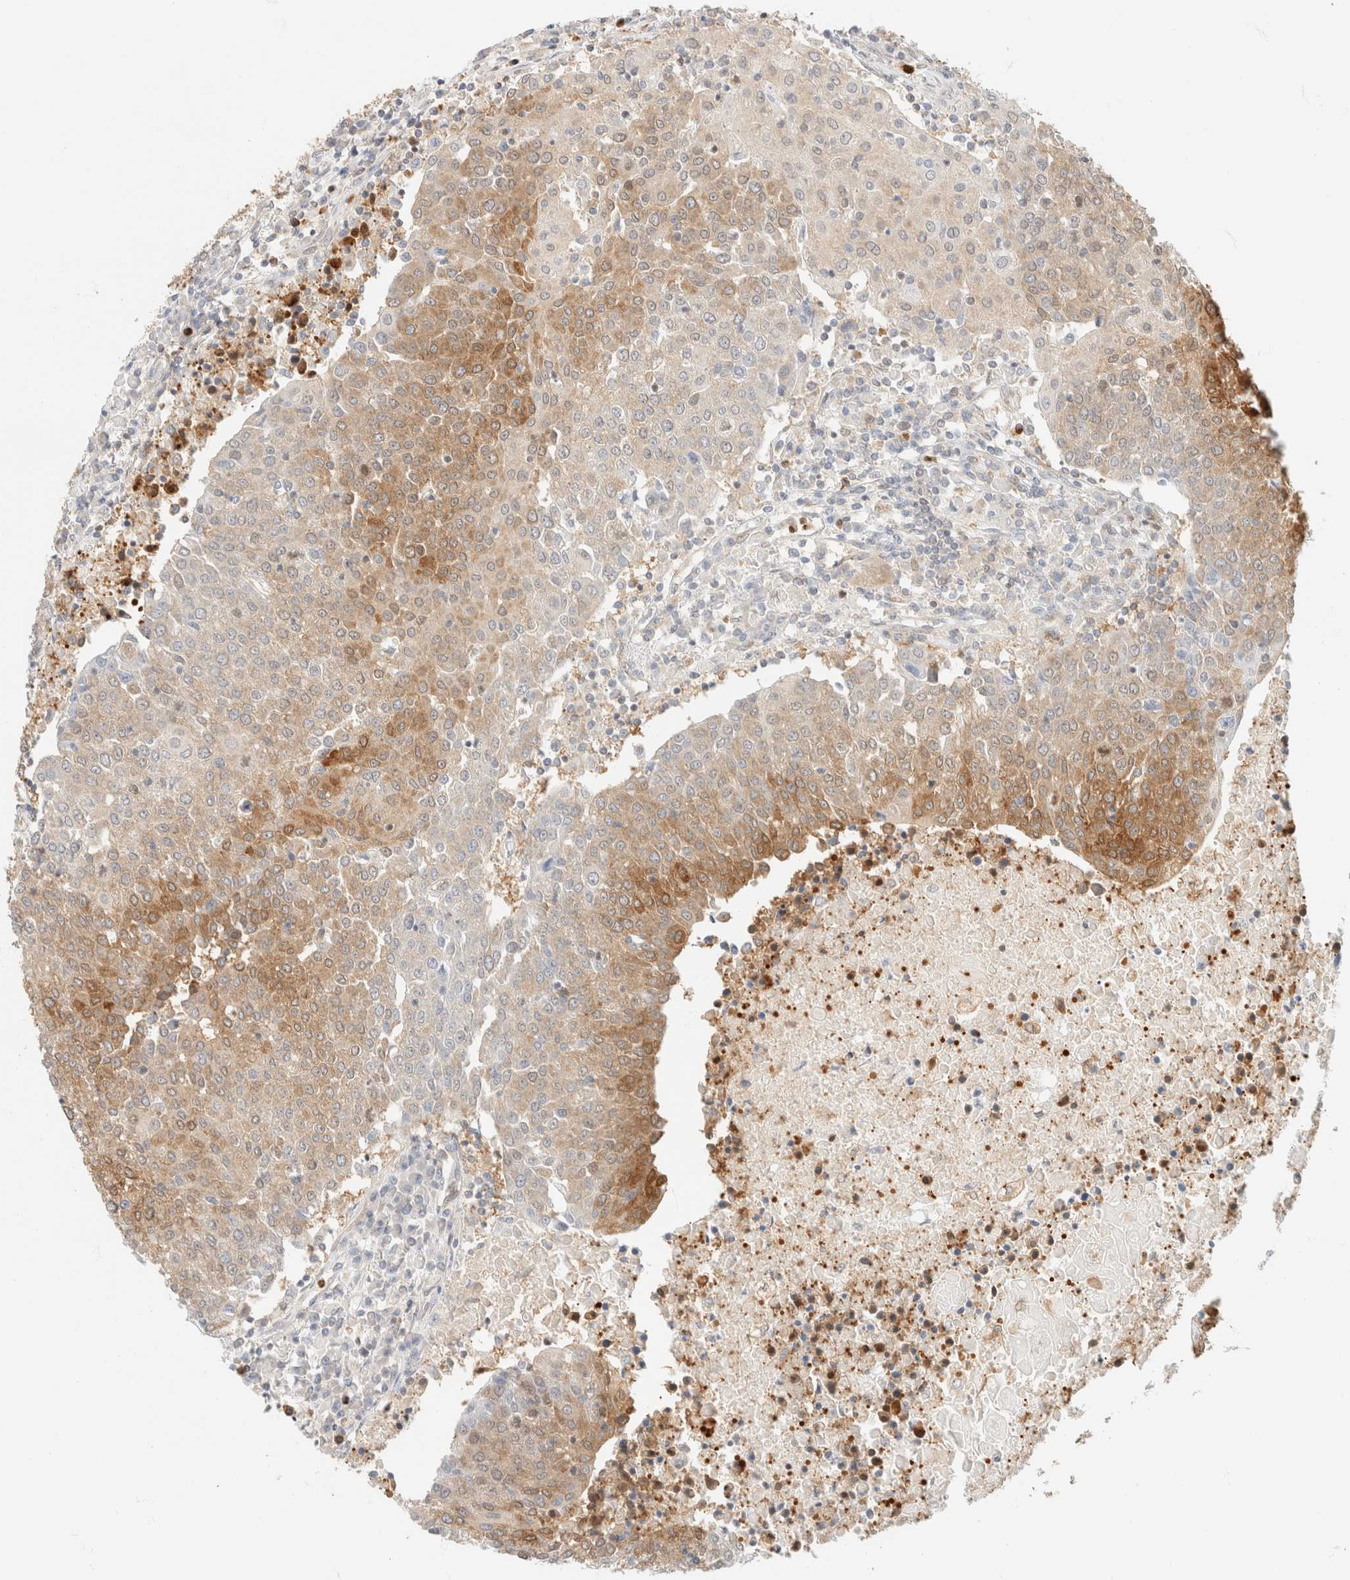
{"staining": {"intensity": "moderate", "quantity": "25%-75%", "location": "cytoplasmic/membranous"}, "tissue": "urothelial cancer", "cell_type": "Tumor cells", "image_type": "cancer", "snomed": [{"axis": "morphology", "description": "Urothelial carcinoma, High grade"}, {"axis": "topography", "description": "Urinary bladder"}], "caption": "Urothelial cancer tissue exhibits moderate cytoplasmic/membranous expression in about 25%-75% of tumor cells, visualized by immunohistochemistry. Using DAB (brown) and hematoxylin (blue) stains, captured at high magnification using brightfield microscopy.", "gene": "GPI", "patient": {"sex": "female", "age": 85}}